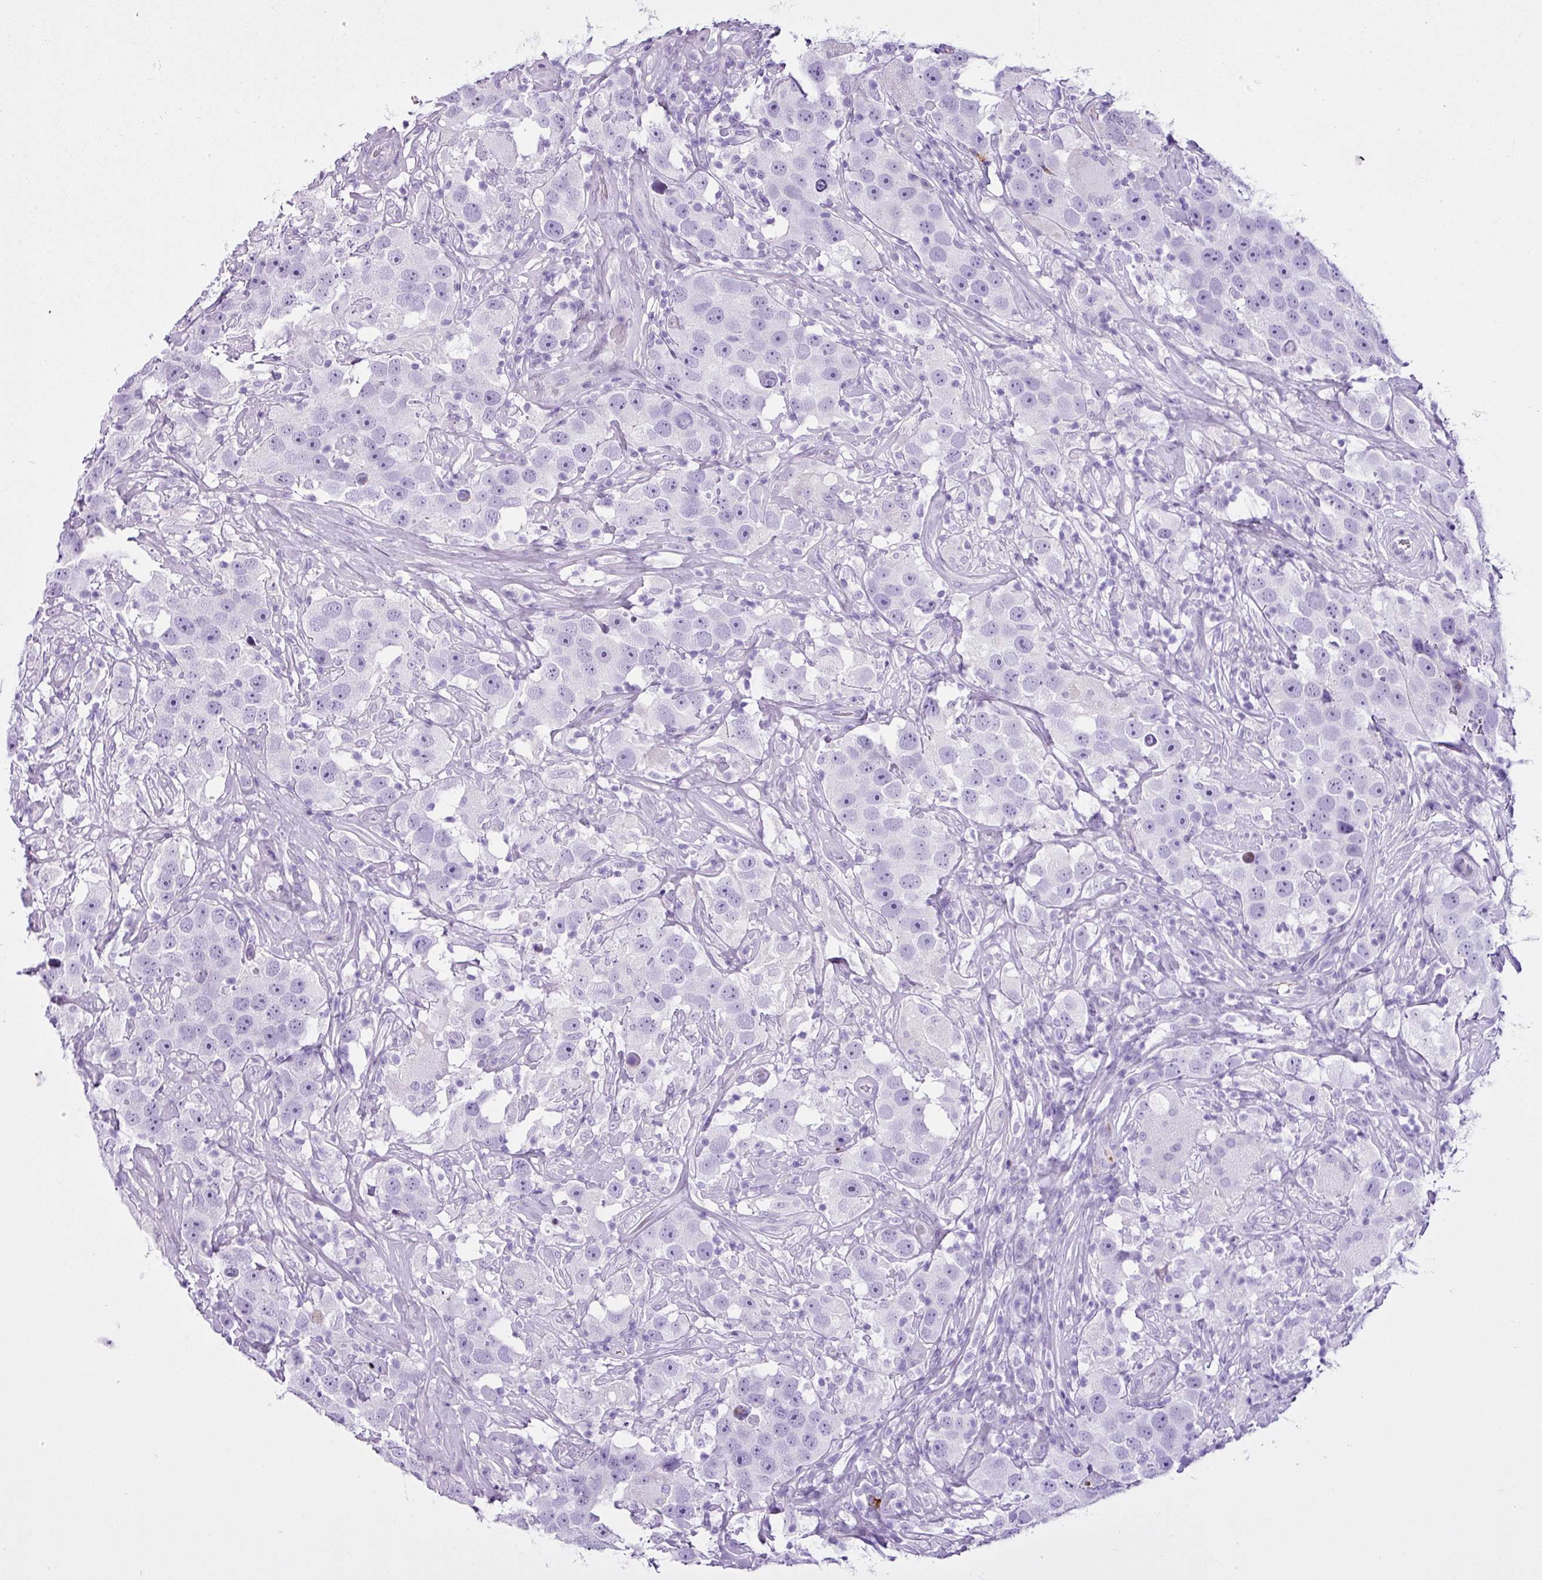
{"staining": {"intensity": "negative", "quantity": "none", "location": "none"}, "tissue": "testis cancer", "cell_type": "Tumor cells", "image_type": "cancer", "snomed": [{"axis": "morphology", "description": "Seminoma, NOS"}, {"axis": "topography", "description": "Testis"}], "caption": "Tumor cells show no significant protein staining in testis seminoma.", "gene": "LILRB4", "patient": {"sex": "male", "age": 49}}